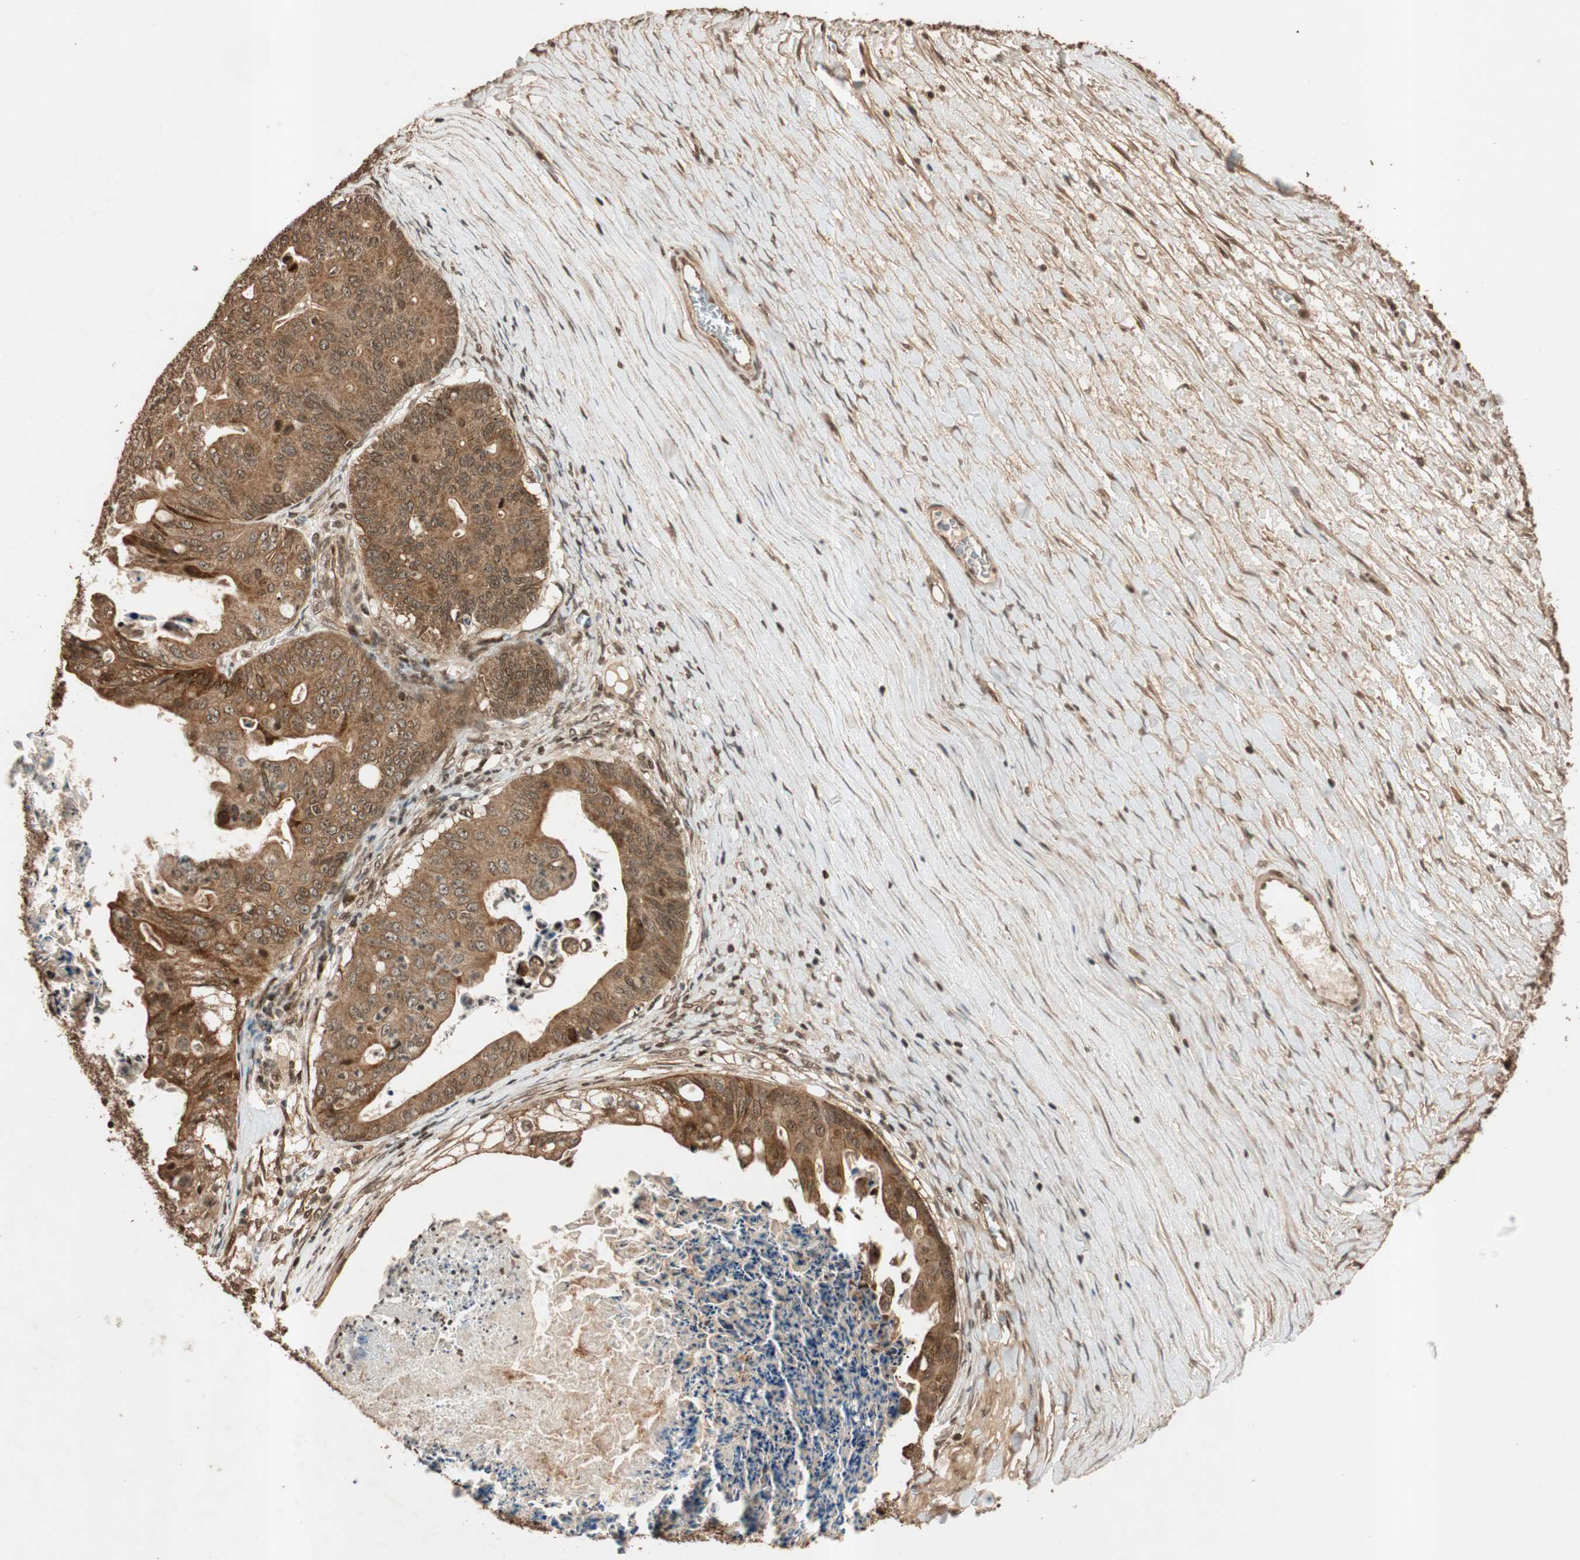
{"staining": {"intensity": "strong", "quantity": ">75%", "location": "cytoplasmic/membranous,nuclear"}, "tissue": "ovarian cancer", "cell_type": "Tumor cells", "image_type": "cancer", "snomed": [{"axis": "morphology", "description": "Cystadenocarcinoma, mucinous, NOS"}, {"axis": "topography", "description": "Ovary"}], "caption": "A histopathology image of ovarian cancer (mucinous cystadenocarcinoma) stained for a protein reveals strong cytoplasmic/membranous and nuclear brown staining in tumor cells.", "gene": "ALKBH5", "patient": {"sex": "female", "age": 37}}